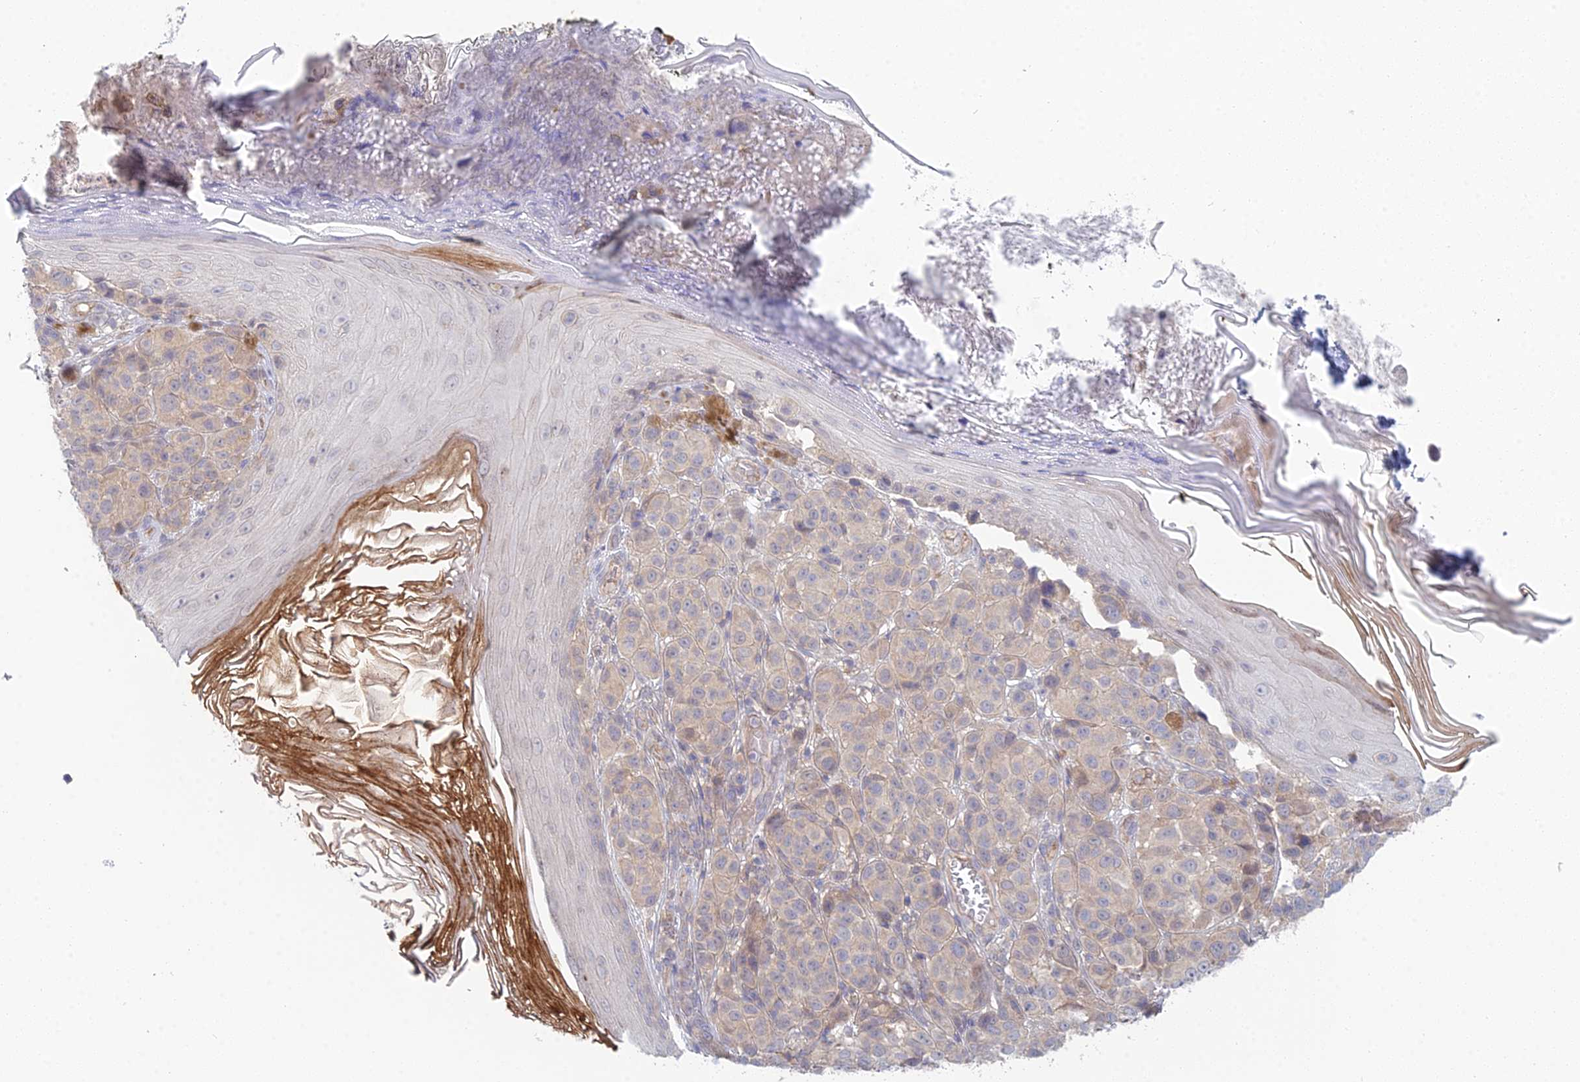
{"staining": {"intensity": "negative", "quantity": "none", "location": "none"}, "tissue": "melanoma", "cell_type": "Tumor cells", "image_type": "cancer", "snomed": [{"axis": "morphology", "description": "Malignant melanoma, NOS"}, {"axis": "topography", "description": "Skin"}], "caption": "This is a micrograph of immunohistochemistry staining of malignant melanoma, which shows no positivity in tumor cells. (DAB (3,3'-diaminobenzidine) immunohistochemistry (IHC), high magnification).", "gene": "METTL26", "patient": {"sex": "male", "age": 38}}